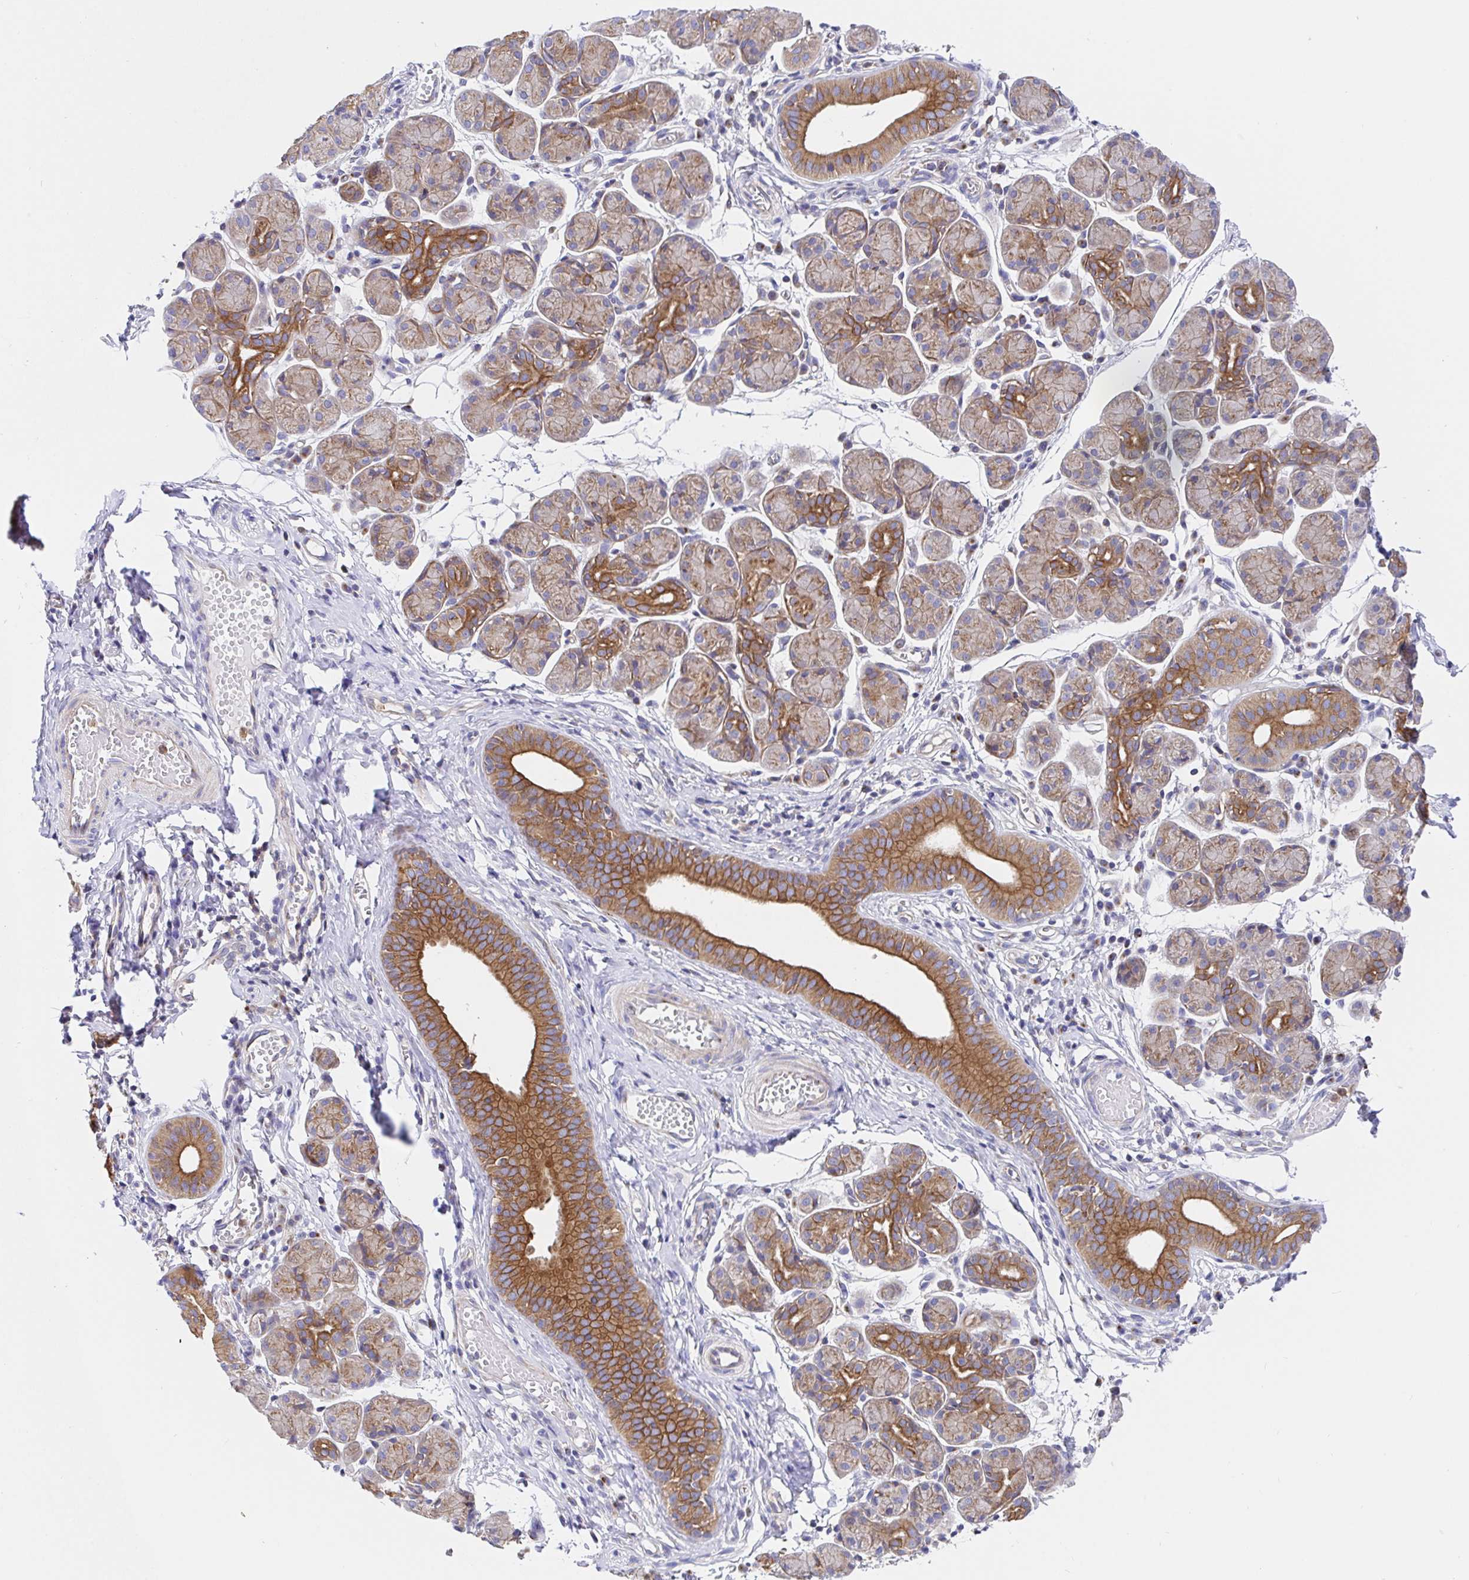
{"staining": {"intensity": "moderate", "quantity": ">75%", "location": "cytoplasmic/membranous"}, "tissue": "salivary gland", "cell_type": "Glandular cells", "image_type": "normal", "snomed": [{"axis": "morphology", "description": "Normal tissue, NOS"}, {"axis": "morphology", "description": "Inflammation, NOS"}, {"axis": "topography", "description": "Lymph node"}, {"axis": "topography", "description": "Salivary gland"}], "caption": "This micrograph displays benign salivary gland stained with immunohistochemistry to label a protein in brown. The cytoplasmic/membranous of glandular cells show moderate positivity for the protein. Nuclei are counter-stained blue.", "gene": "GOLGA1", "patient": {"sex": "male", "age": 3}}